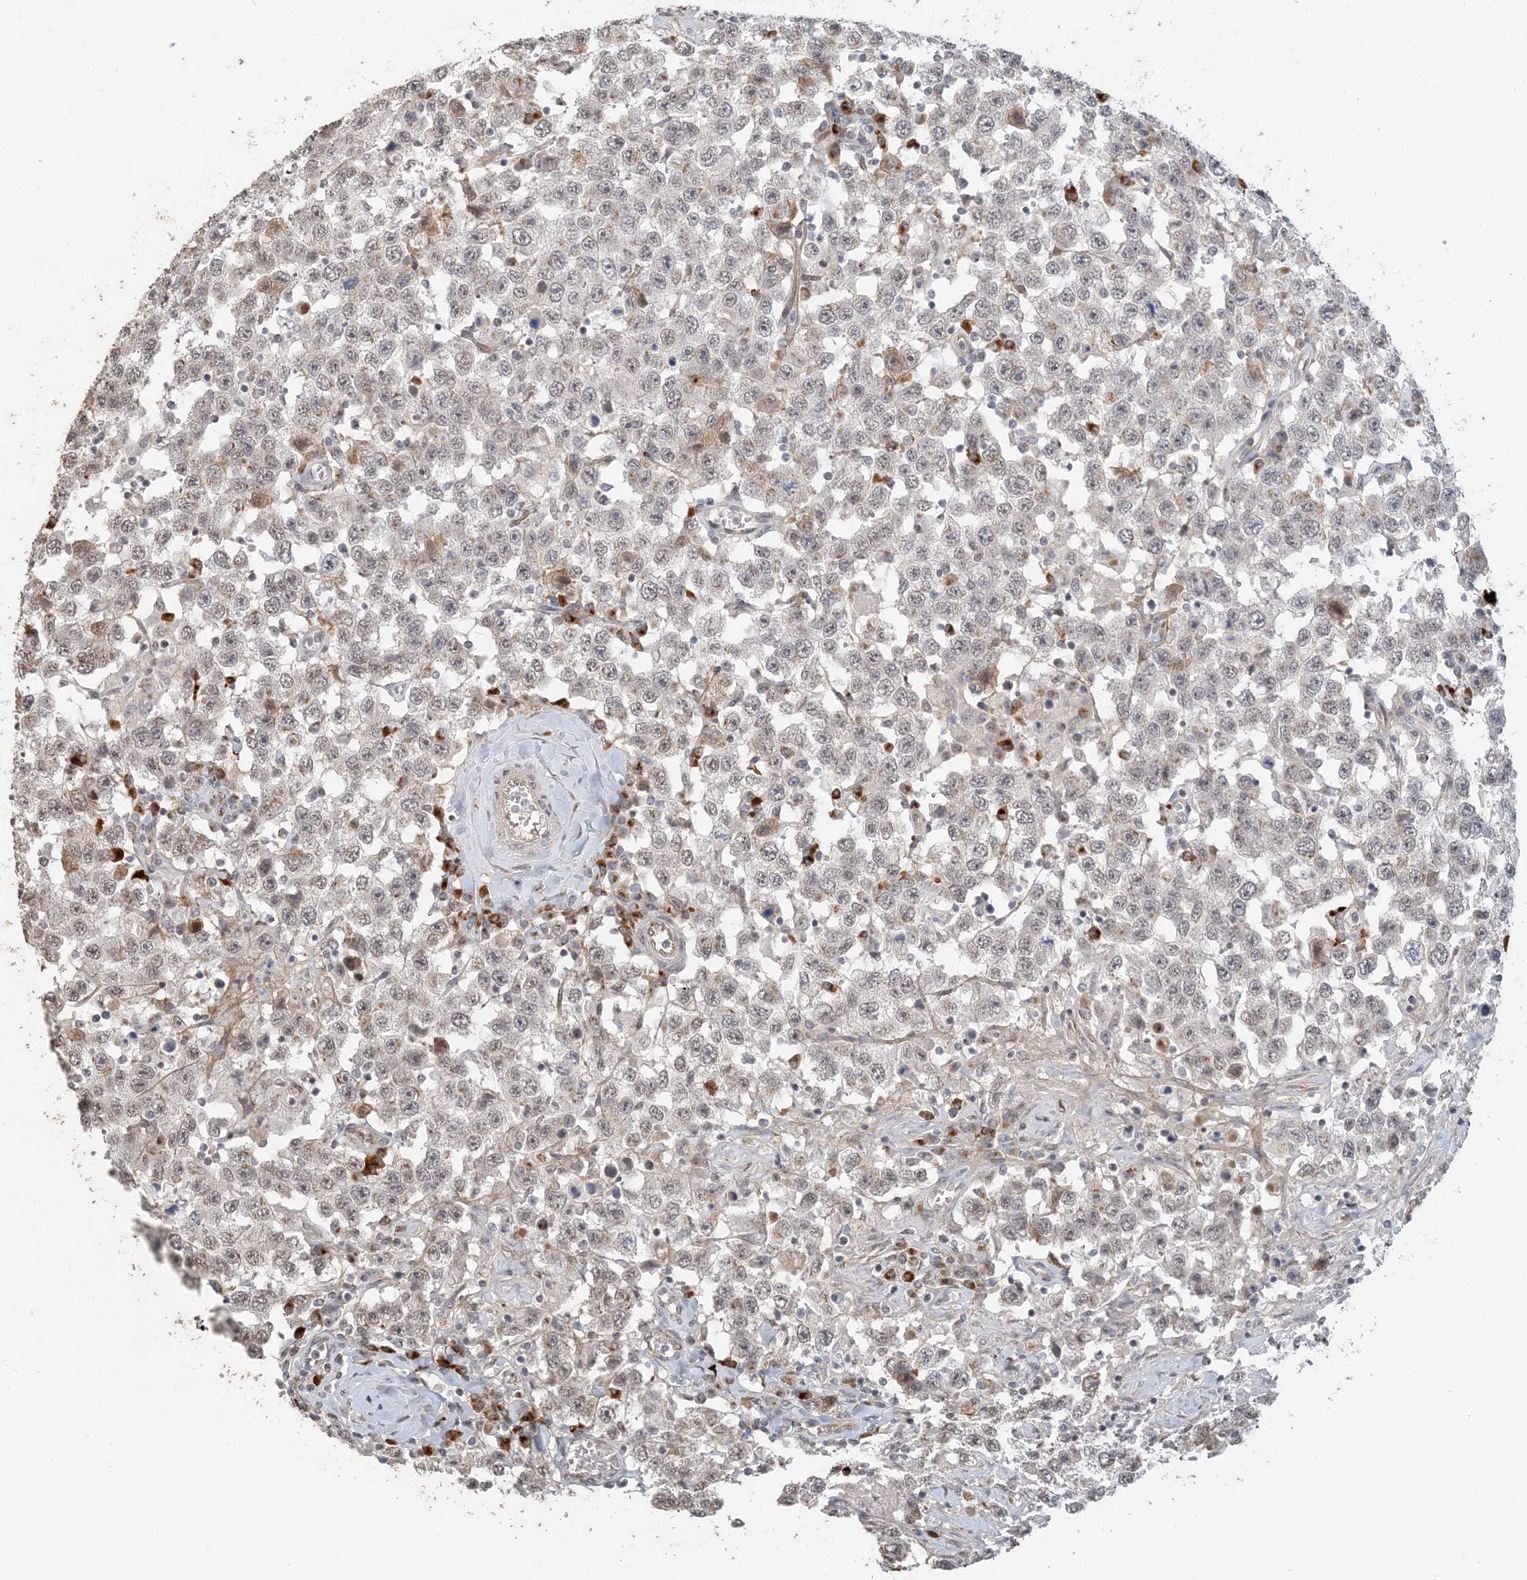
{"staining": {"intensity": "weak", "quantity": "25%-75%", "location": "cytoplasmic/membranous"}, "tissue": "testis cancer", "cell_type": "Tumor cells", "image_type": "cancer", "snomed": [{"axis": "morphology", "description": "Seminoma, NOS"}, {"axis": "topography", "description": "Testis"}], "caption": "IHC staining of testis cancer (seminoma), which exhibits low levels of weak cytoplasmic/membranous staining in approximately 25%-75% of tumor cells indicating weak cytoplasmic/membranous protein staining. The staining was performed using DAB (brown) for protein detection and nuclei were counterstained in hematoxylin (blue).", "gene": "ZCCHC4", "patient": {"sex": "male", "age": 41}}